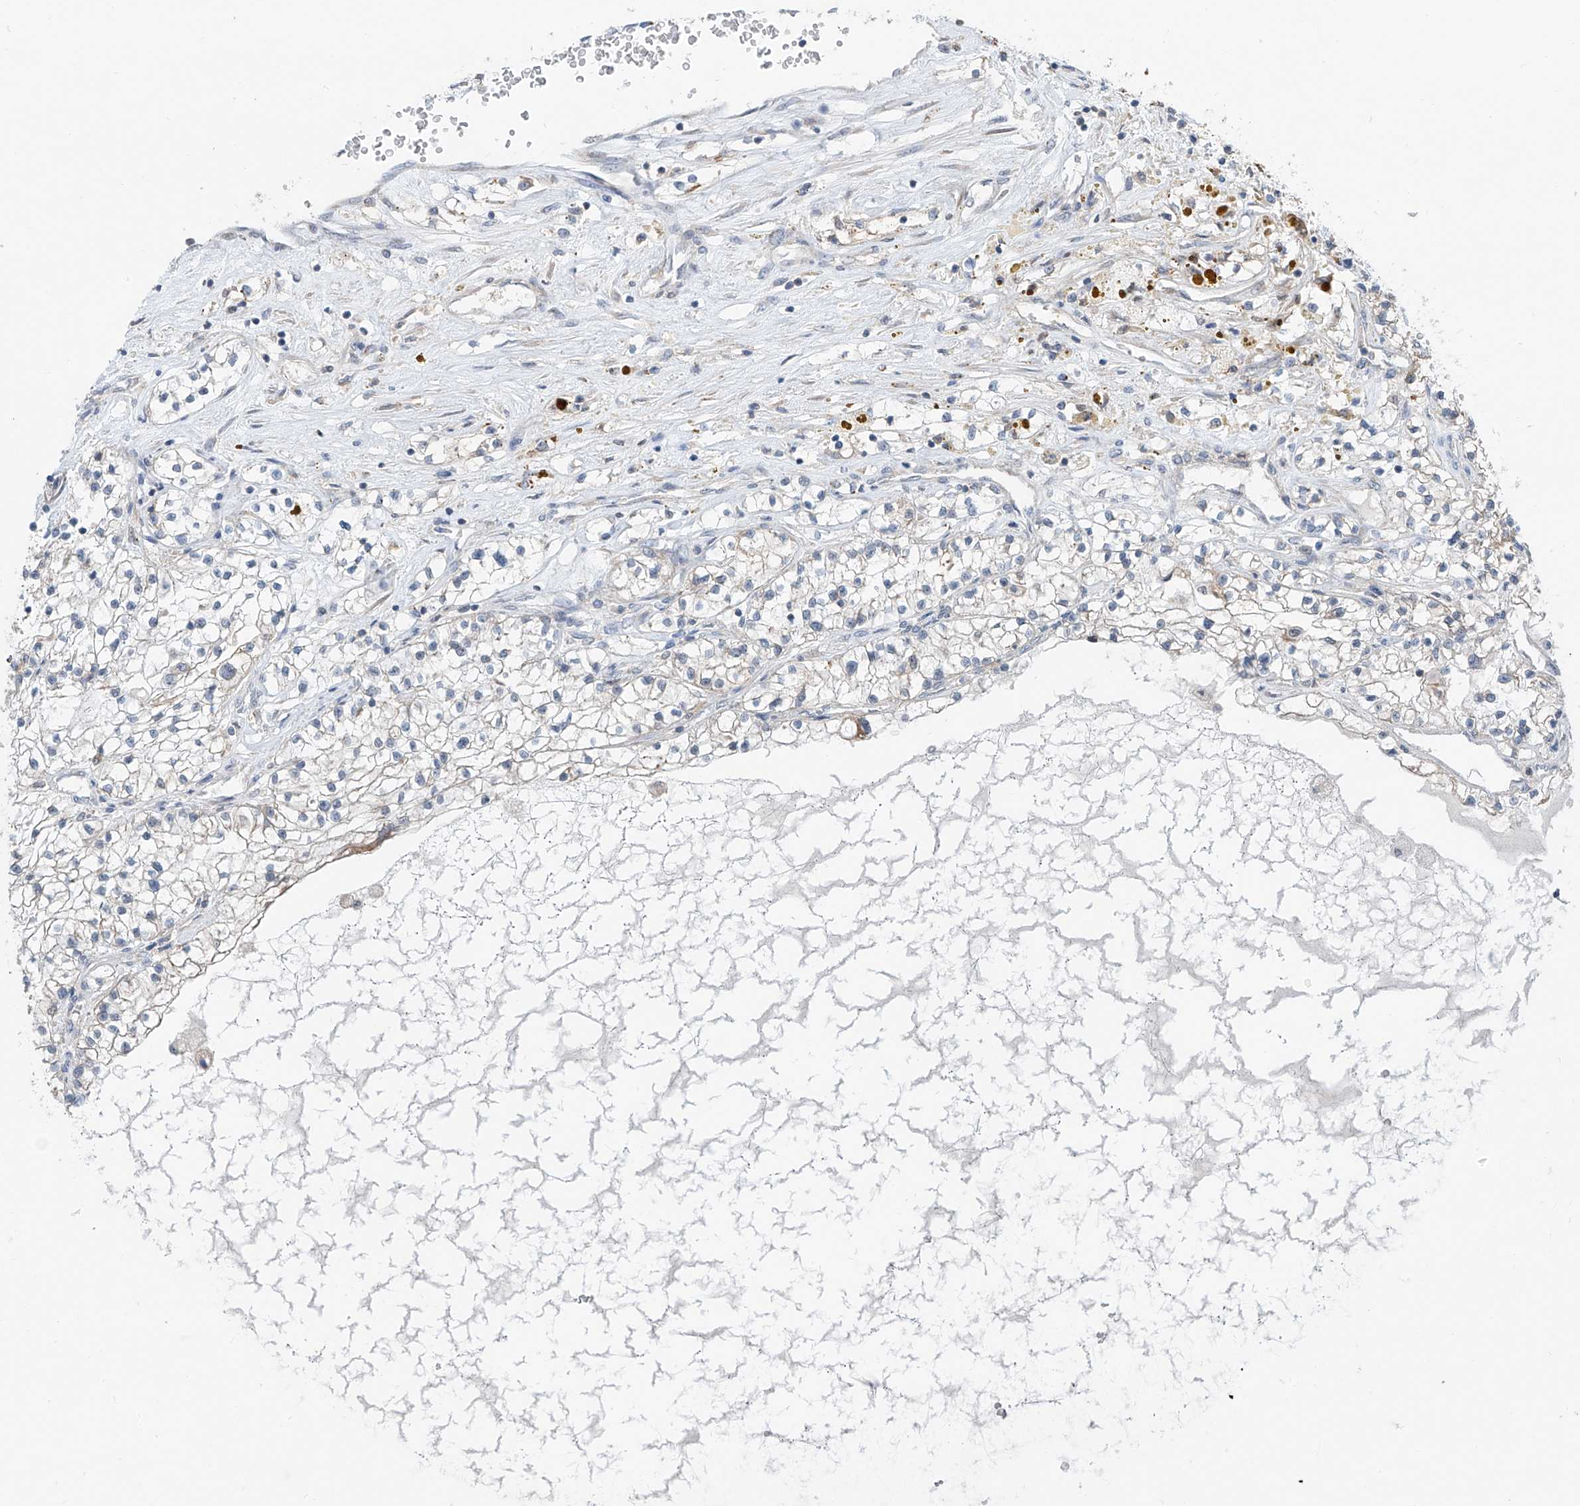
{"staining": {"intensity": "weak", "quantity": "25%-75%", "location": "cytoplasmic/membranous"}, "tissue": "renal cancer", "cell_type": "Tumor cells", "image_type": "cancer", "snomed": [{"axis": "morphology", "description": "Normal tissue, NOS"}, {"axis": "morphology", "description": "Adenocarcinoma, NOS"}, {"axis": "topography", "description": "Kidney"}], "caption": "Renal cancer (adenocarcinoma) tissue demonstrates weak cytoplasmic/membranous staining in about 25%-75% of tumor cells", "gene": "KCNK10", "patient": {"sex": "male", "age": 68}}